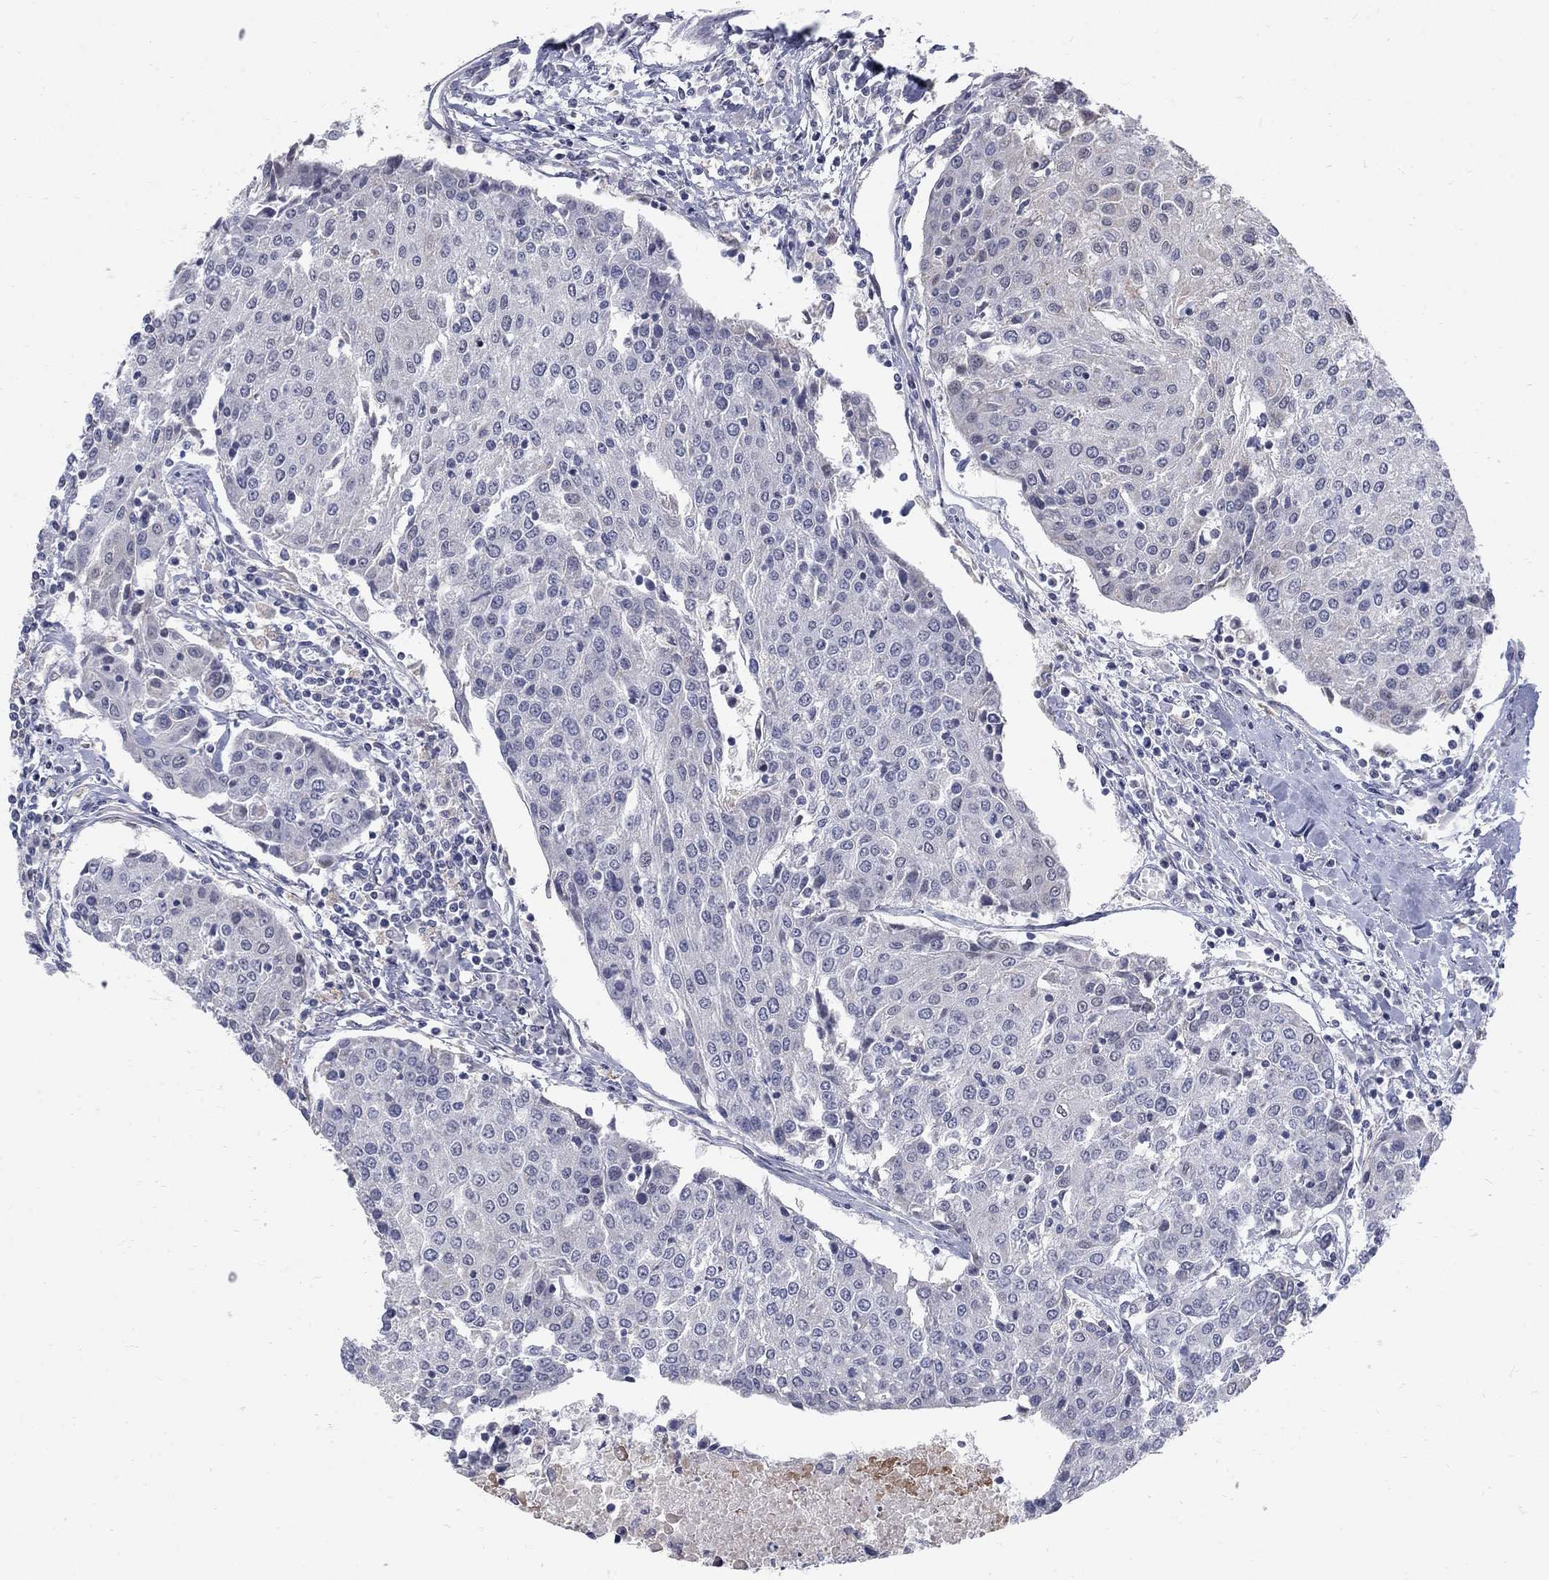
{"staining": {"intensity": "negative", "quantity": "none", "location": "none"}, "tissue": "urothelial cancer", "cell_type": "Tumor cells", "image_type": "cancer", "snomed": [{"axis": "morphology", "description": "Urothelial carcinoma, High grade"}, {"axis": "topography", "description": "Urinary bladder"}], "caption": "The IHC image has no significant expression in tumor cells of high-grade urothelial carcinoma tissue.", "gene": "GCFC2", "patient": {"sex": "female", "age": 85}}